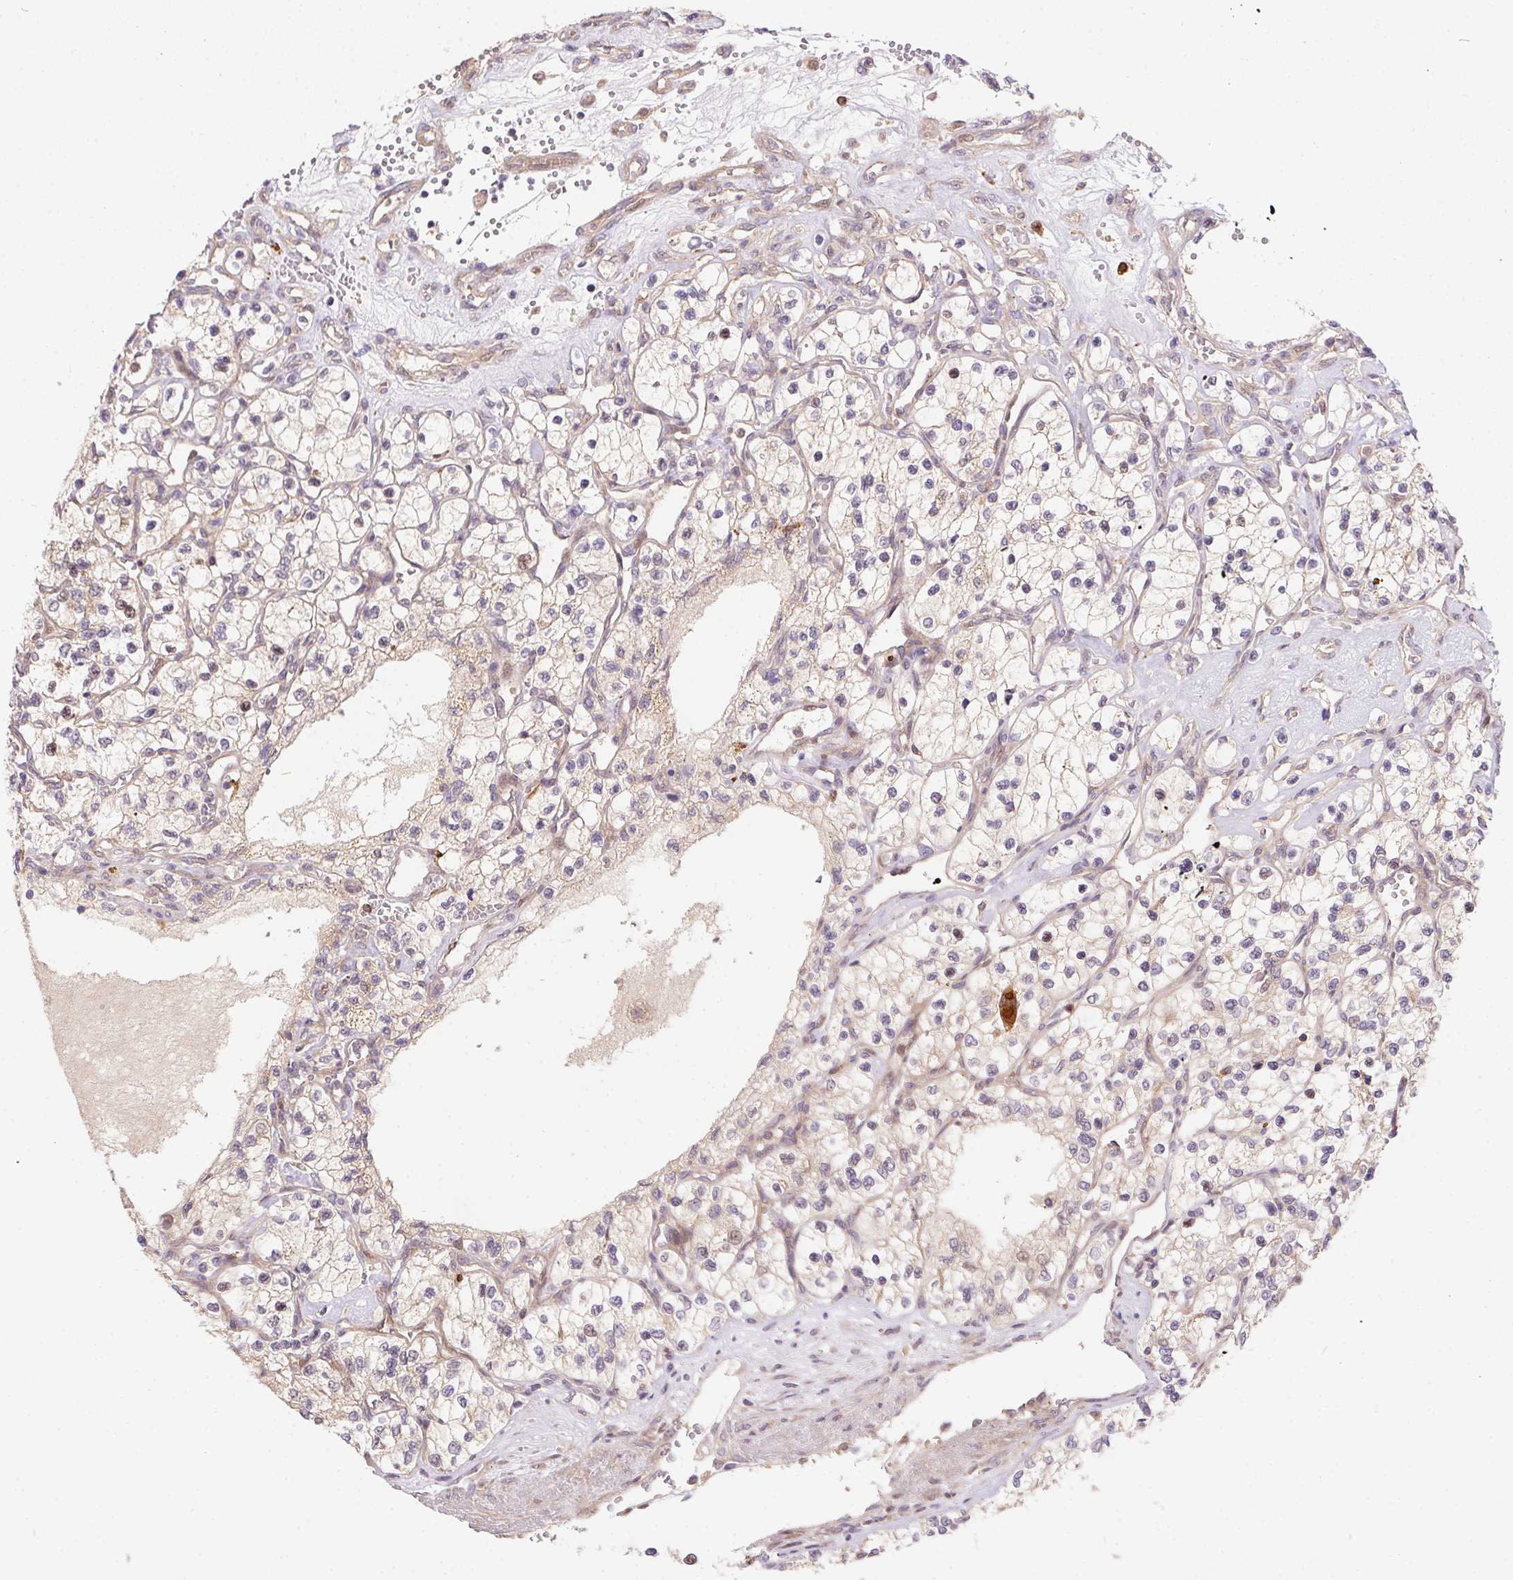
{"staining": {"intensity": "negative", "quantity": "none", "location": "none"}, "tissue": "renal cancer", "cell_type": "Tumor cells", "image_type": "cancer", "snomed": [{"axis": "morphology", "description": "Adenocarcinoma, NOS"}, {"axis": "topography", "description": "Kidney"}], "caption": "Tumor cells show no significant protein staining in renal cancer (adenocarcinoma).", "gene": "NUDT16", "patient": {"sex": "female", "age": 69}}